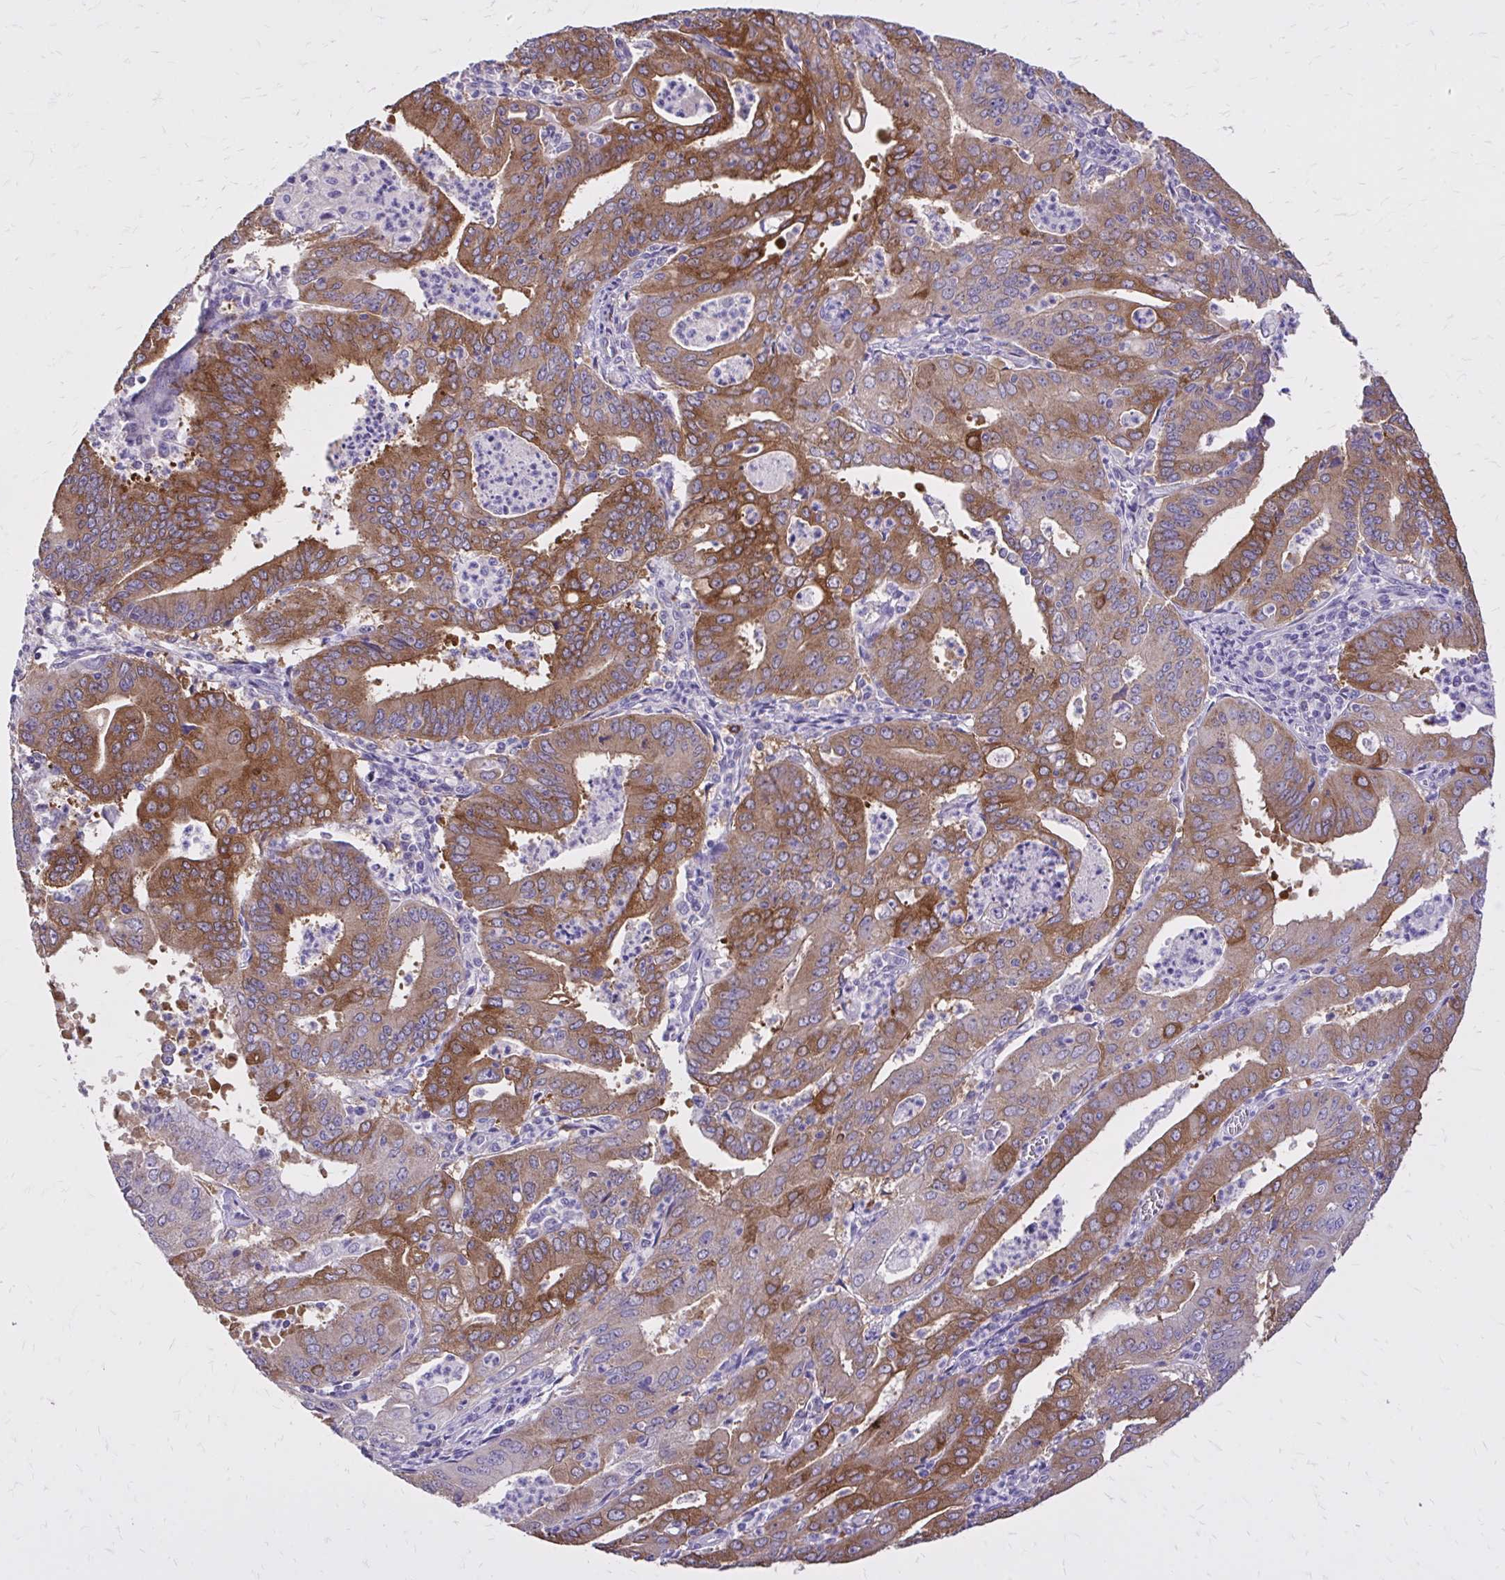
{"staining": {"intensity": "strong", "quantity": "25%-75%", "location": "cytoplasmic/membranous"}, "tissue": "cervical cancer", "cell_type": "Tumor cells", "image_type": "cancer", "snomed": [{"axis": "morphology", "description": "Adenocarcinoma, NOS"}, {"axis": "topography", "description": "Cervix"}], "caption": "The immunohistochemical stain highlights strong cytoplasmic/membranous expression in tumor cells of cervical cancer tissue.", "gene": "EPB41L1", "patient": {"sex": "female", "age": 56}}